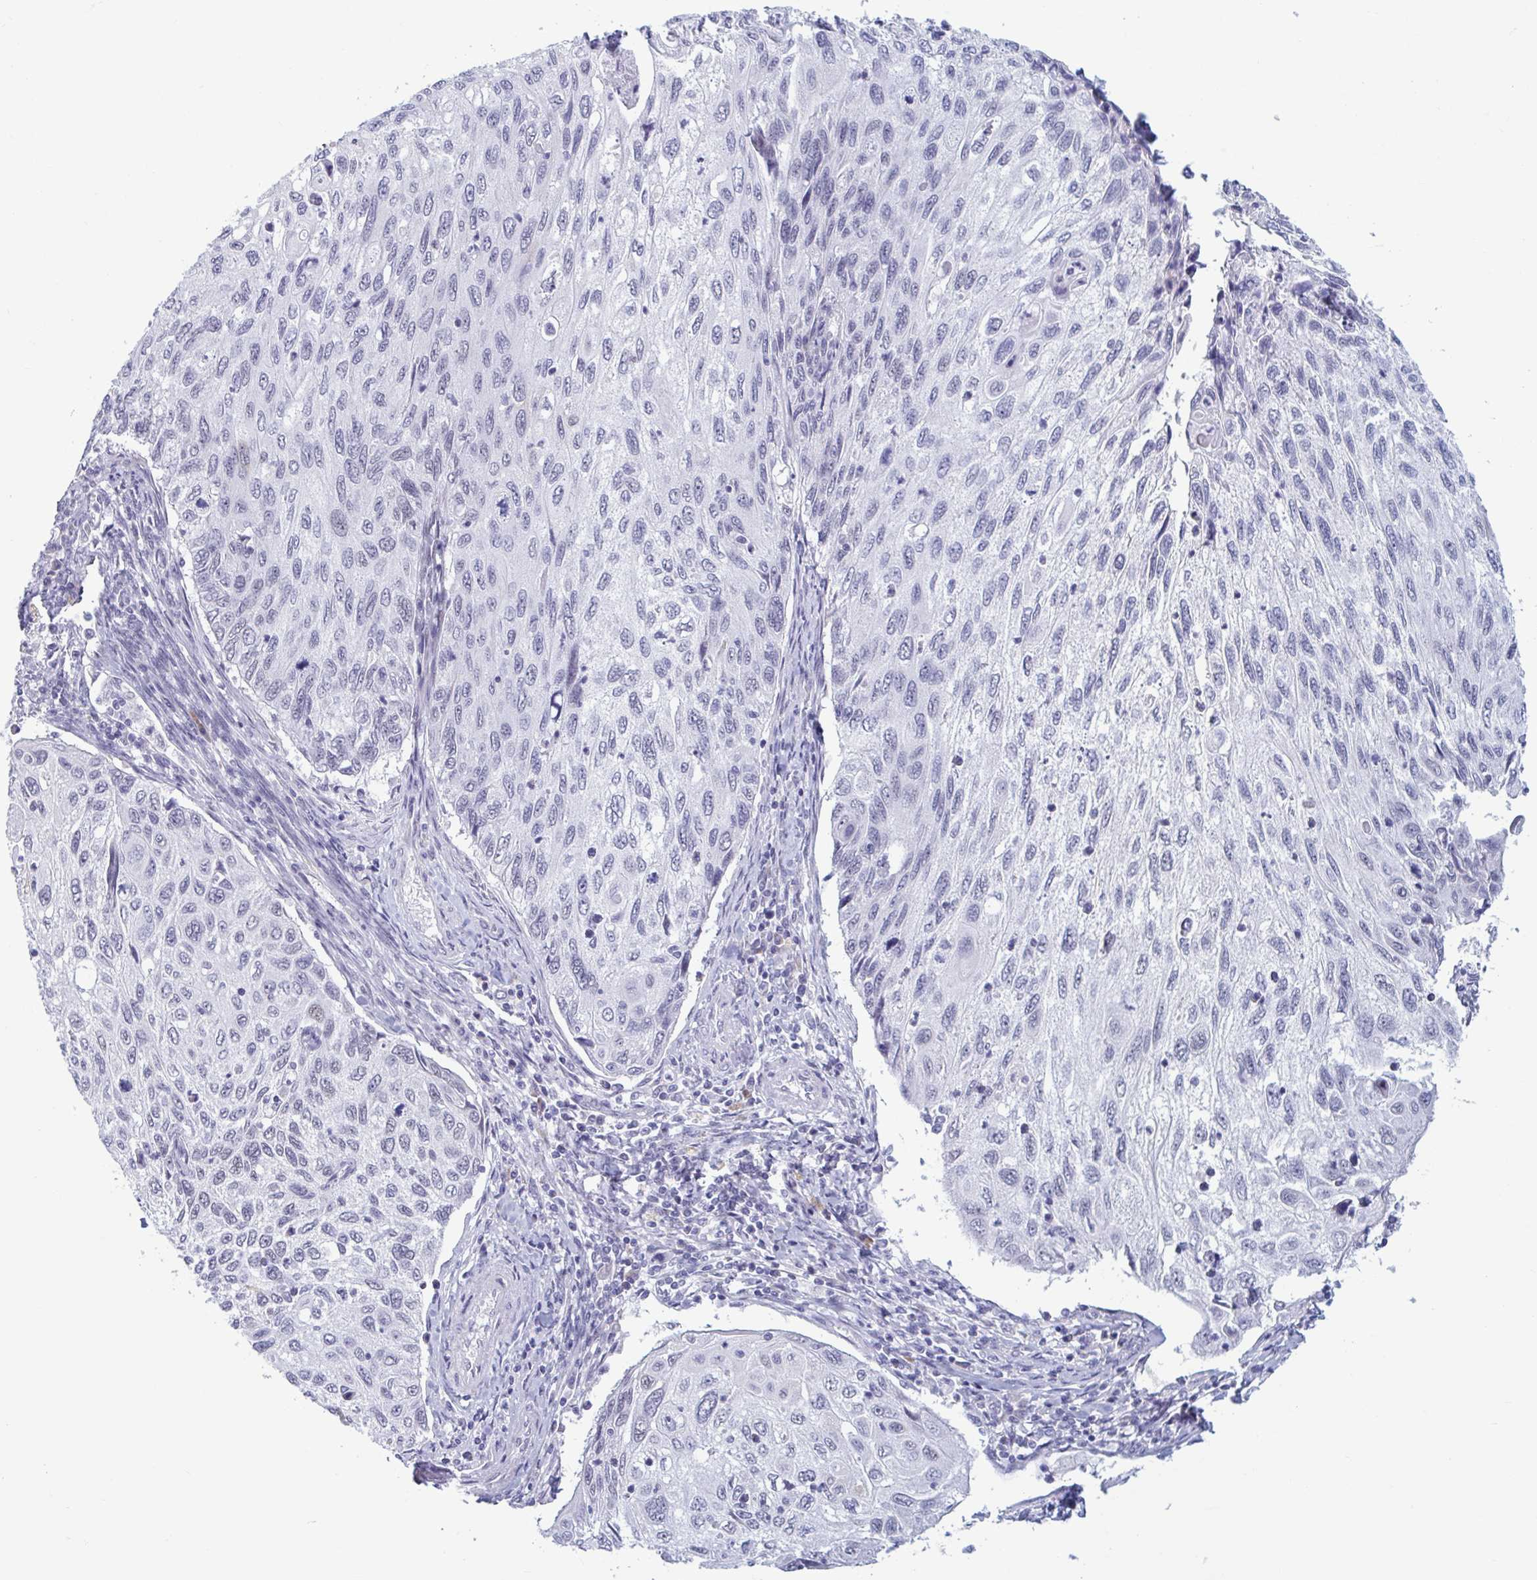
{"staining": {"intensity": "negative", "quantity": "none", "location": "none"}, "tissue": "cervical cancer", "cell_type": "Tumor cells", "image_type": "cancer", "snomed": [{"axis": "morphology", "description": "Squamous cell carcinoma, NOS"}, {"axis": "topography", "description": "Cervix"}], "caption": "Immunohistochemical staining of human cervical squamous cell carcinoma shows no significant positivity in tumor cells.", "gene": "MSMB", "patient": {"sex": "female", "age": 70}}